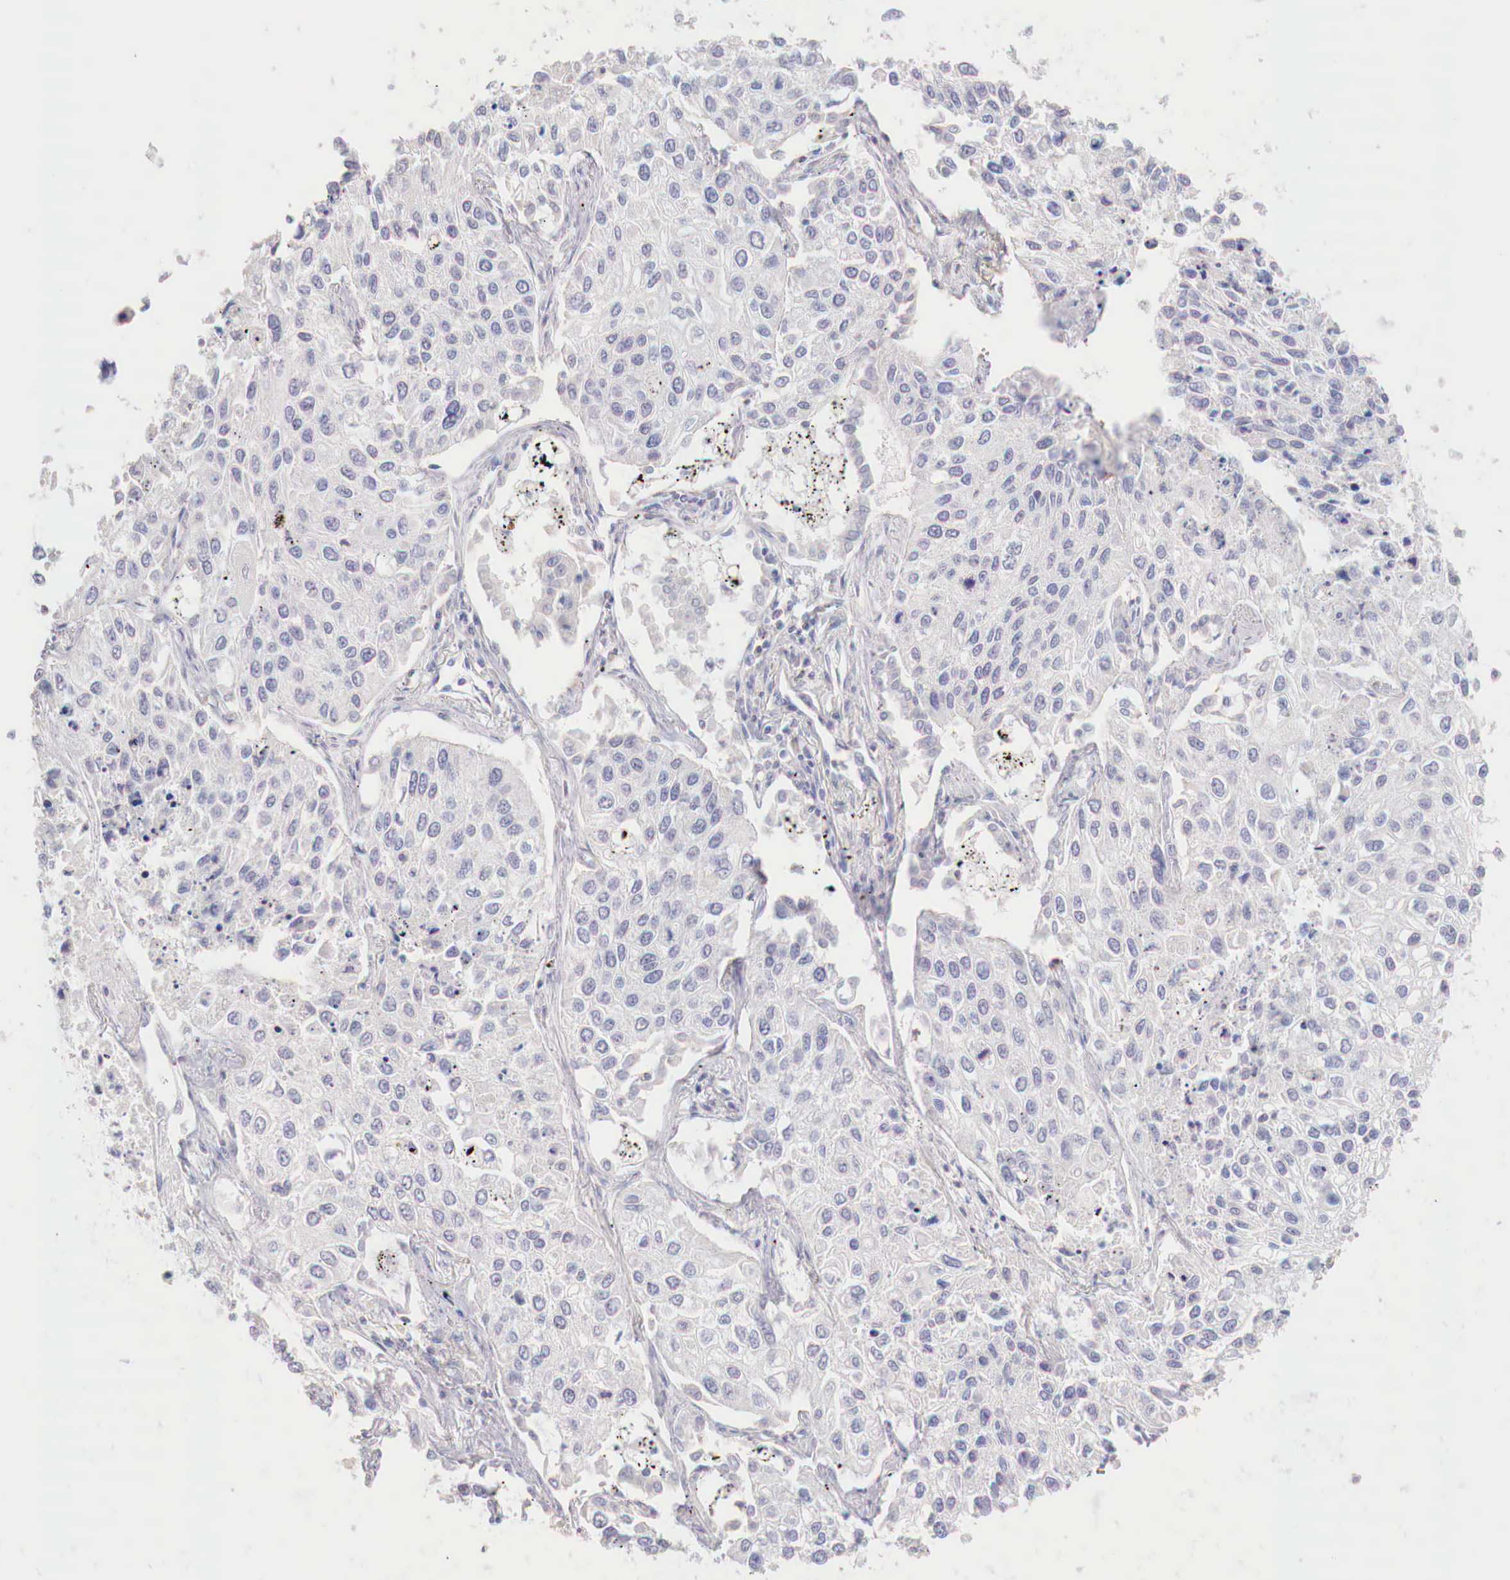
{"staining": {"intensity": "negative", "quantity": "none", "location": "none"}, "tissue": "lung cancer", "cell_type": "Tumor cells", "image_type": "cancer", "snomed": [{"axis": "morphology", "description": "Squamous cell carcinoma, NOS"}, {"axis": "topography", "description": "Lung"}], "caption": "Immunohistochemistry (IHC) image of neoplastic tissue: human lung cancer stained with DAB (3,3'-diaminobenzidine) reveals no significant protein staining in tumor cells. The staining was performed using DAB (3,3'-diaminobenzidine) to visualize the protein expression in brown, while the nuclei were stained in blue with hematoxylin (Magnification: 20x).", "gene": "IDH3G", "patient": {"sex": "male", "age": 75}}